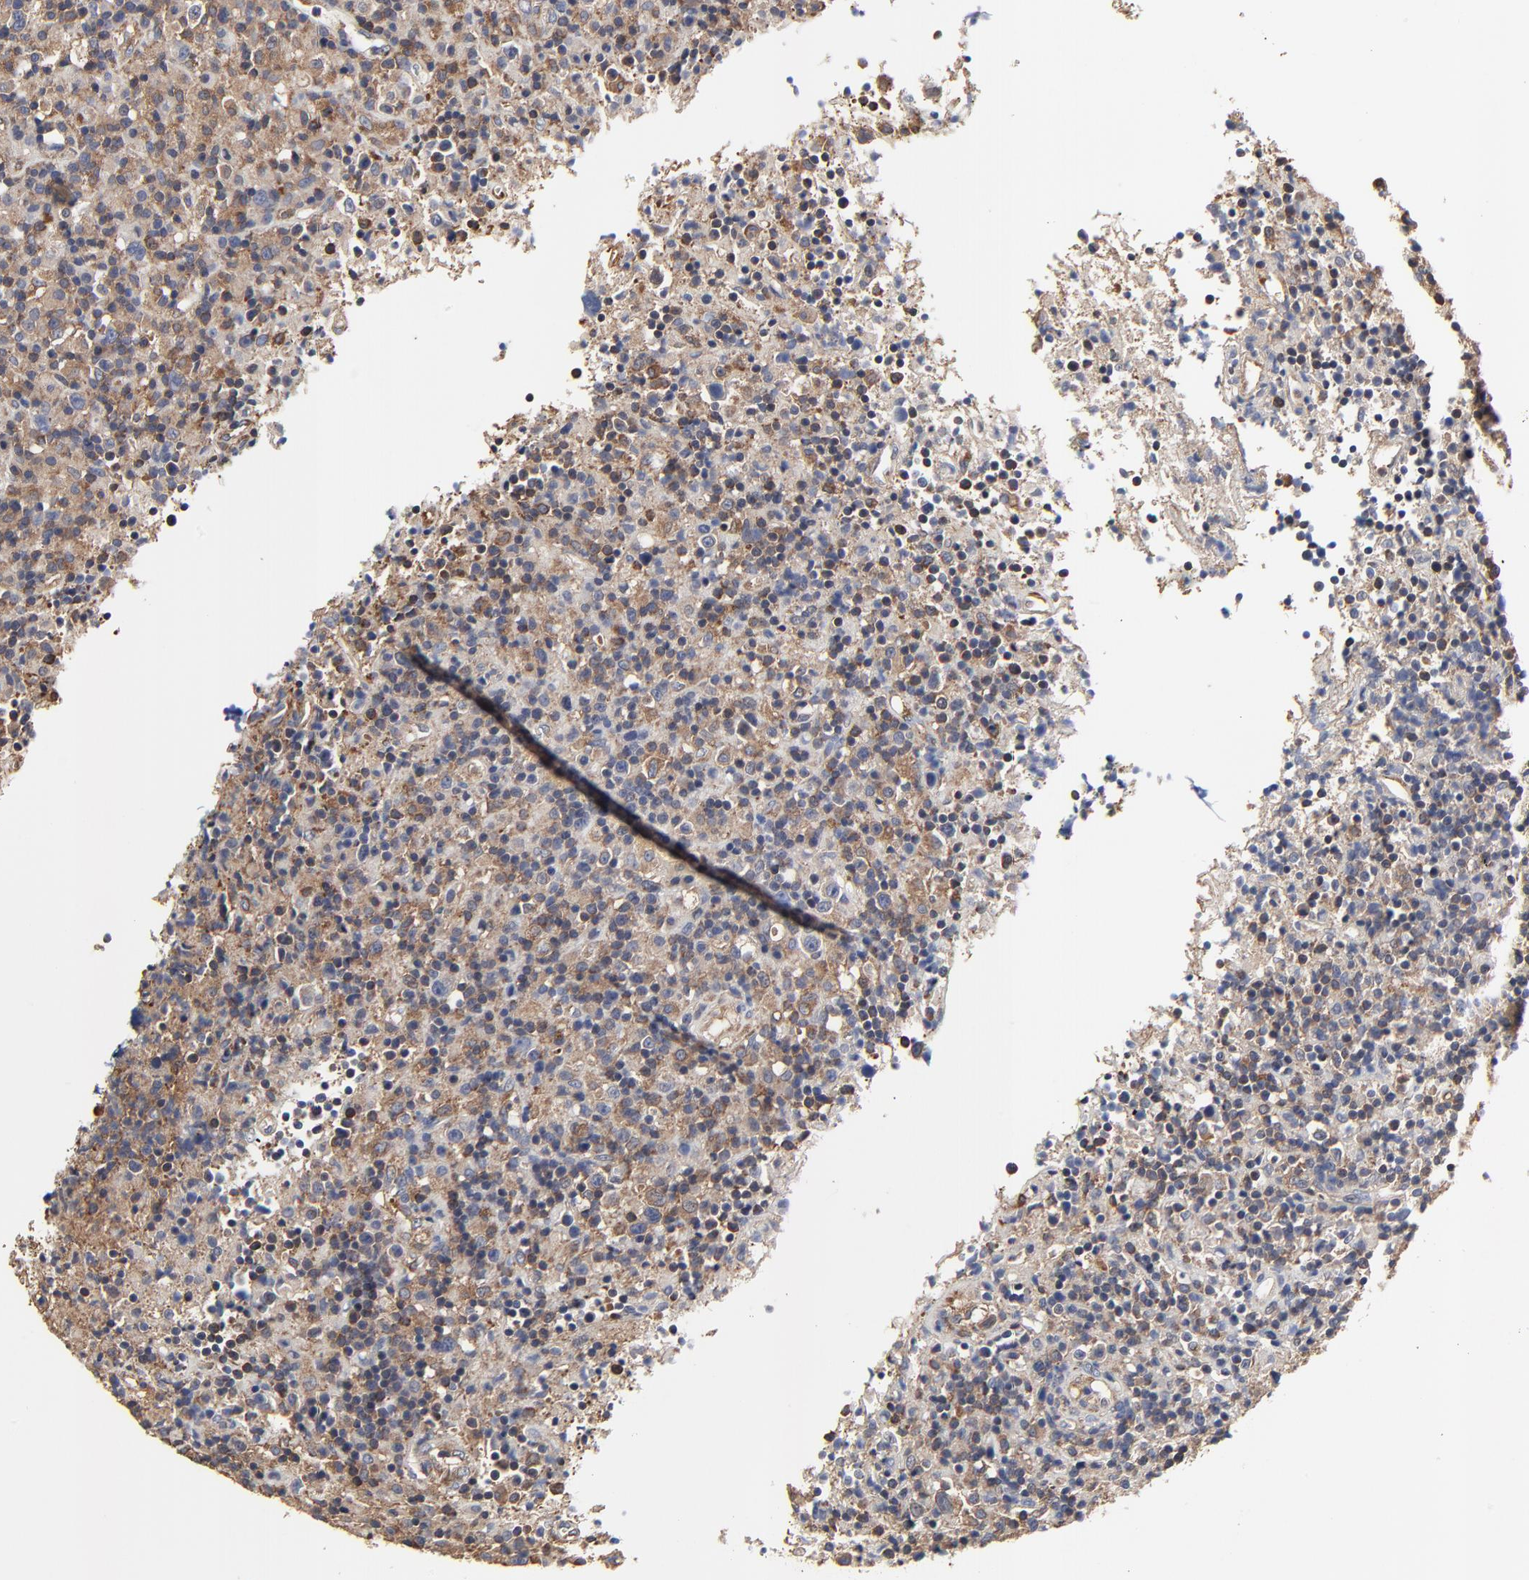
{"staining": {"intensity": "moderate", "quantity": ">75%", "location": "cytoplasmic/membranous"}, "tissue": "lymphoma", "cell_type": "Tumor cells", "image_type": "cancer", "snomed": [{"axis": "morphology", "description": "Hodgkin's disease, NOS"}, {"axis": "topography", "description": "Lymph node"}], "caption": "A brown stain highlights moderate cytoplasmic/membranous positivity of a protein in lymphoma tumor cells.", "gene": "NXF3", "patient": {"sex": "male", "age": 46}}